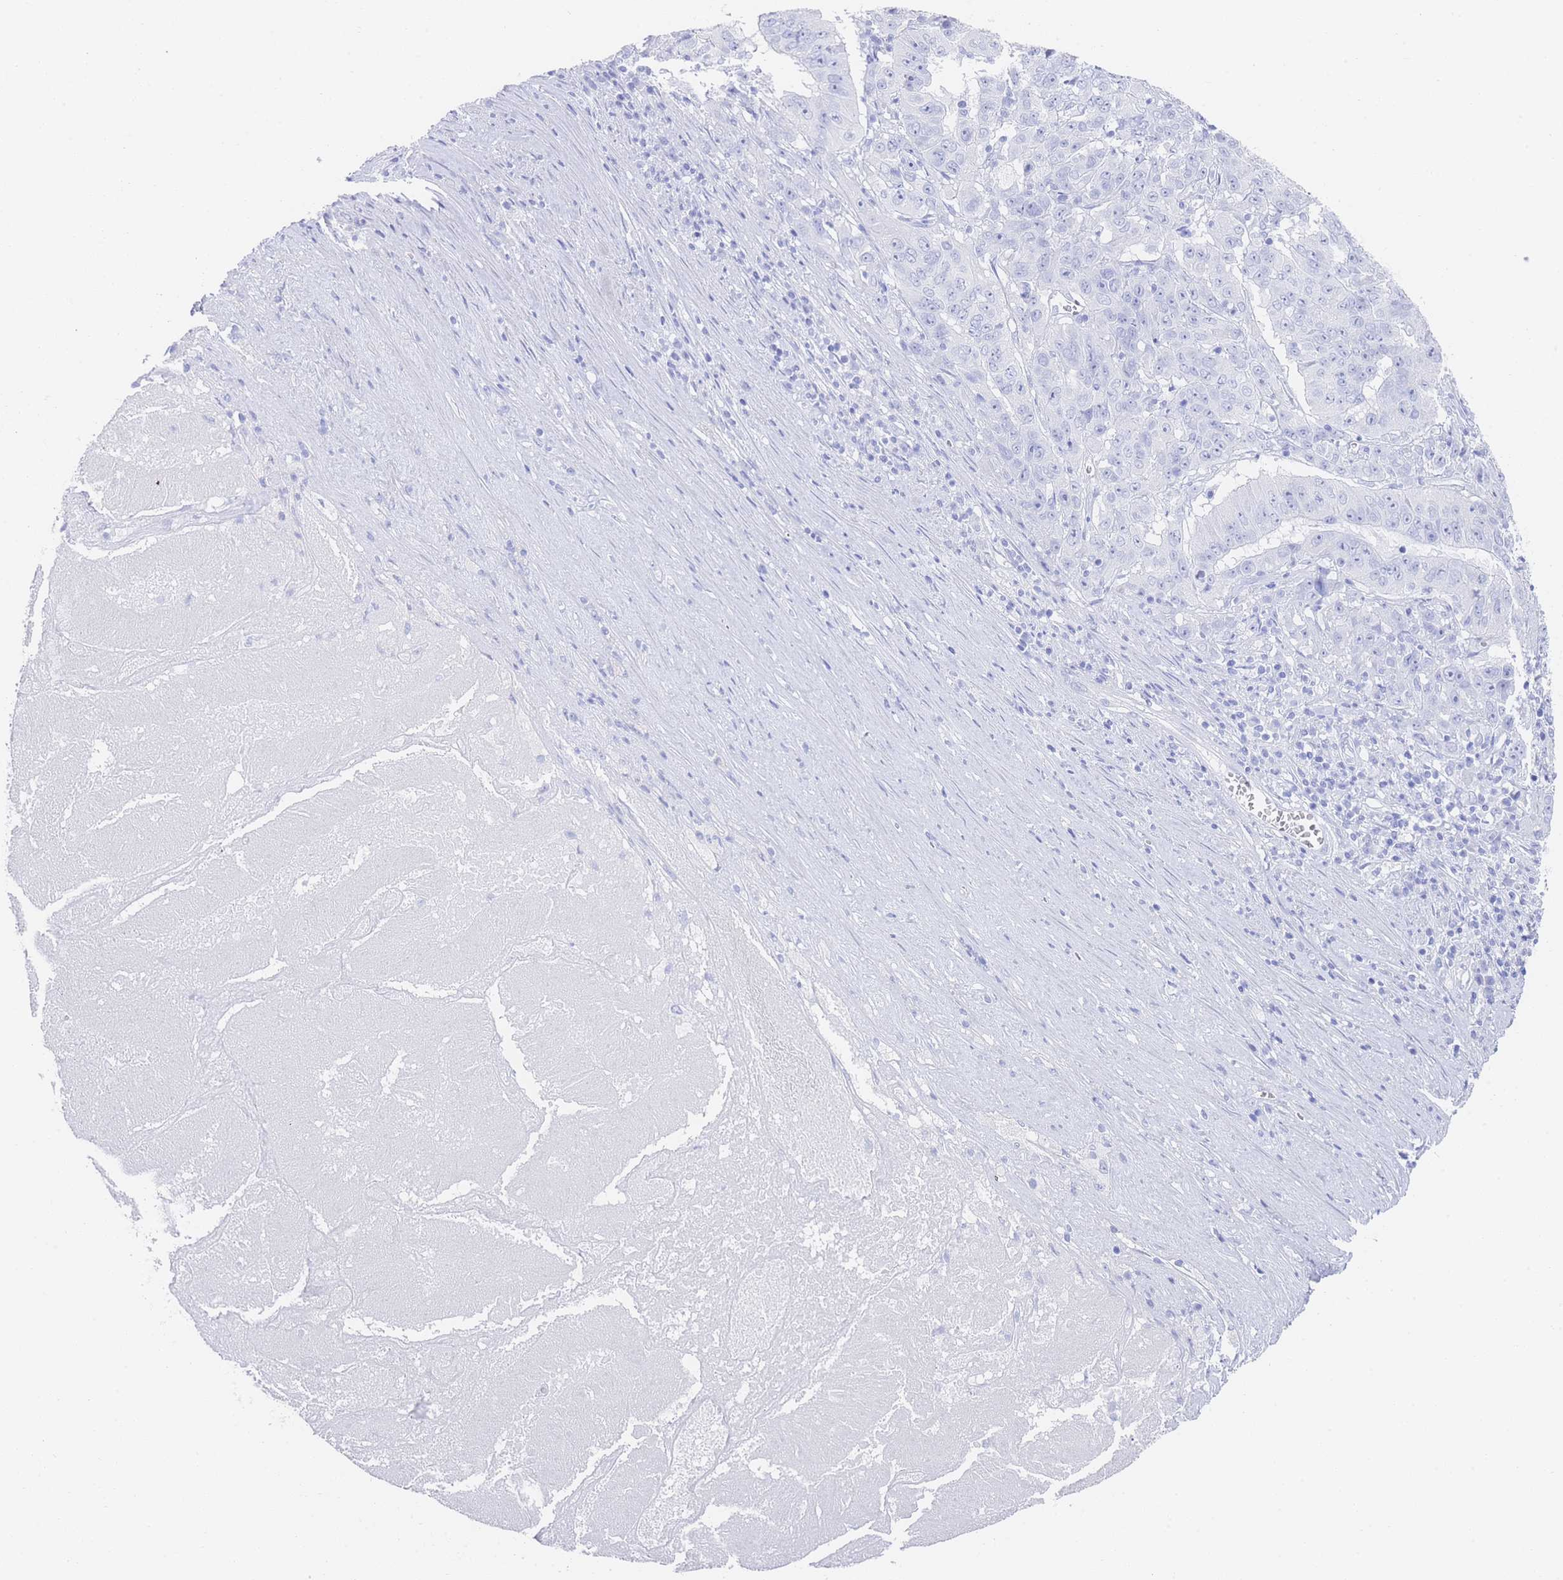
{"staining": {"intensity": "negative", "quantity": "none", "location": "none"}, "tissue": "pancreatic cancer", "cell_type": "Tumor cells", "image_type": "cancer", "snomed": [{"axis": "morphology", "description": "Adenocarcinoma, NOS"}, {"axis": "topography", "description": "Pancreas"}], "caption": "Pancreatic adenocarcinoma was stained to show a protein in brown. There is no significant expression in tumor cells. (DAB immunohistochemistry (IHC), high magnification).", "gene": "LRRC37A", "patient": {"sex": "male", "age": 63}}